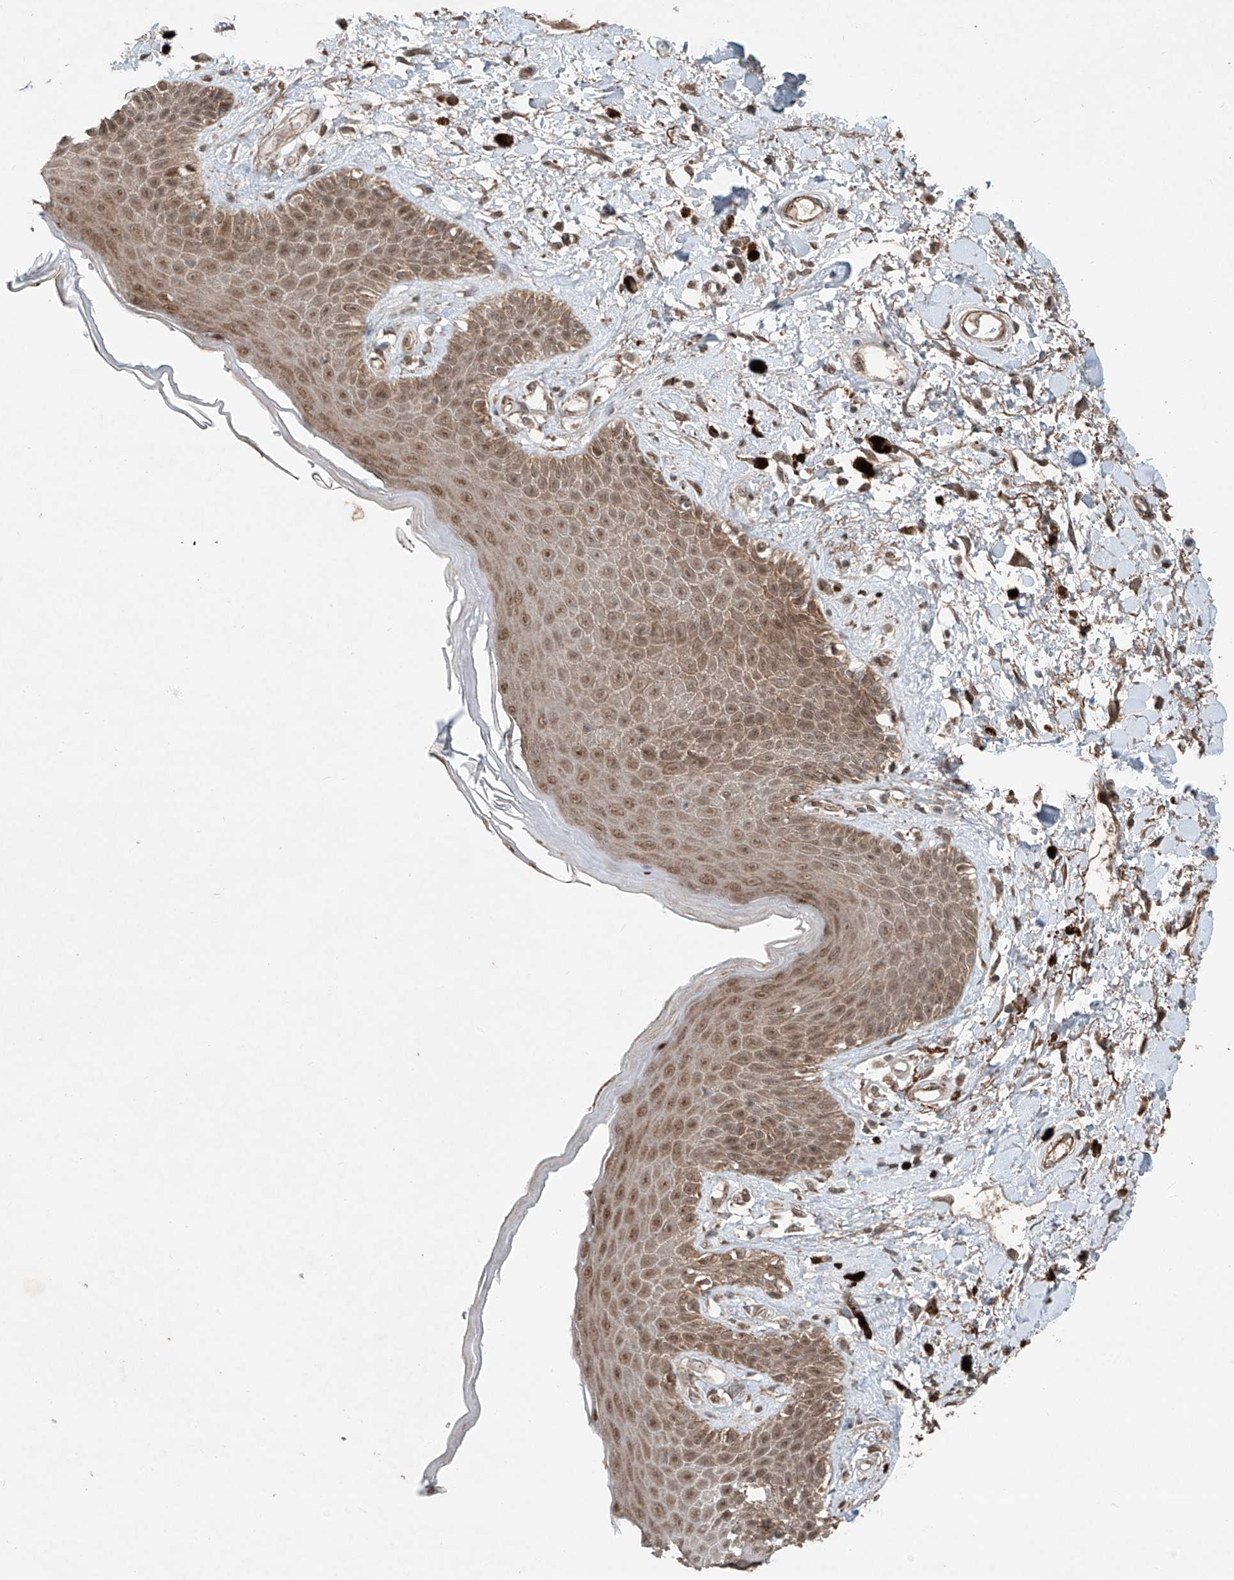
{"staining": {"intensity": "moderate", "quantity": ">75%", "location": "cytoplasmic/membranous,nuclear"}, "tissue": "skin", "cell_type": "Epidermal cells", "image_type": "normal", "snomed": [{"axis": "morphology", "description": "Normal tissue, NOS"}, {"axis": "topography", "description": "Anal"}], "caption": "A brown stain shows moderate cytoplasmic/membranous,nuclear staining of a protein in epidermal cells of benign human skin. The staining was performed using DAB to visualize the protein expression in brown, while the nuclei were stained in blue with hematoxylin (Magnification: 20x).", "gene": "ZNF620", "patient": {"sex": "female", "age": 78}}